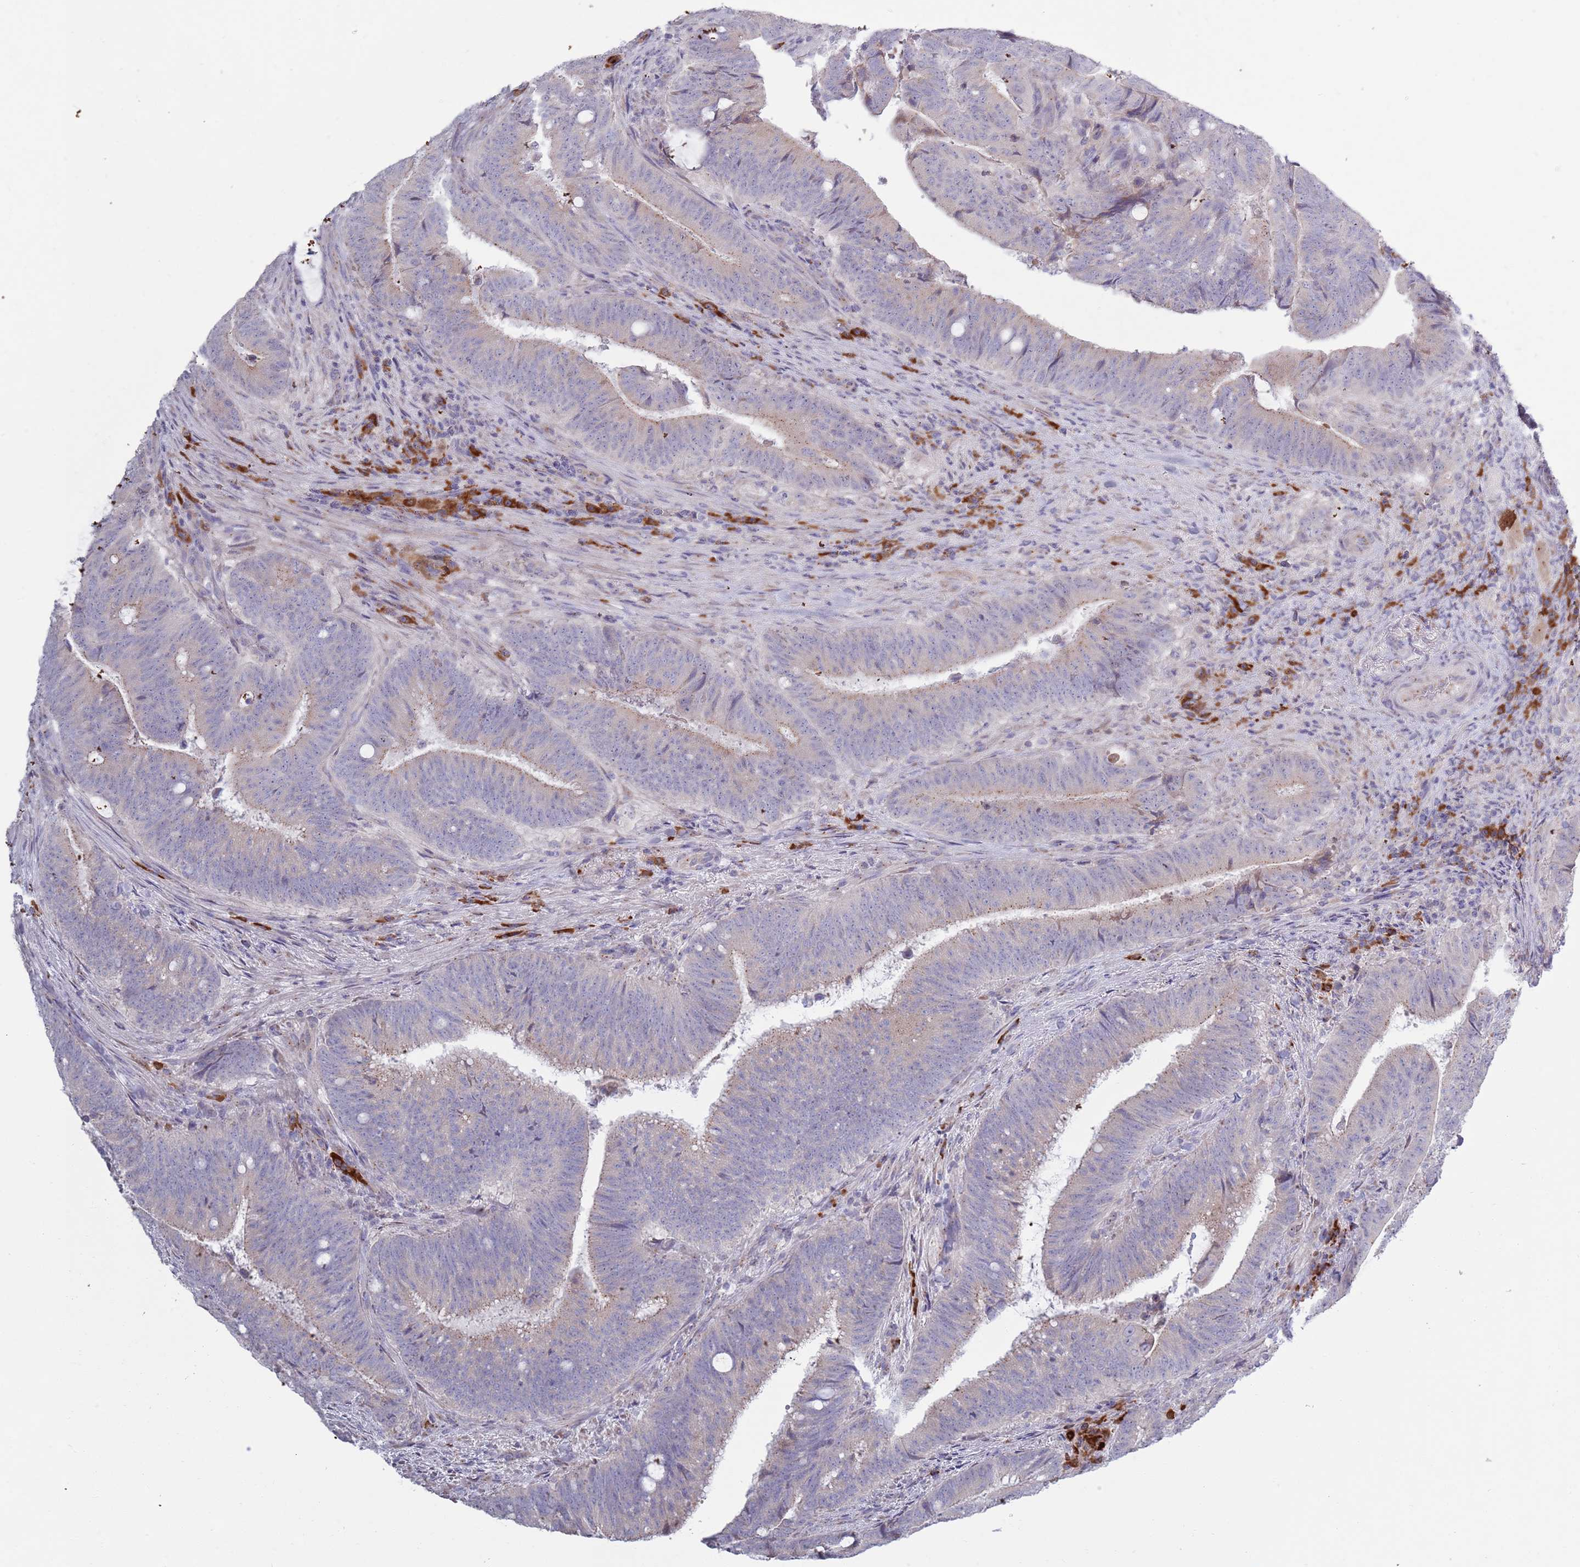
{"staining": {"intensity": "negative", "quantity": "none", "location": "none"}, "tissue": "colorectal cancer", "cell_type": "Tumor cells", "image_type": "cancer", "snomed": [{"axis": "morphology", "description": "Adenocarcinoma, NOS"}, {"axis": "topography", "description": "Colon"}], "caption": "Adenocarcinoma (colorectal) was stained to show a protein in brown. There is no significant expression in tumor cells. Nuclei are stained in blue.", "gene": "LTB", "patient": {"sex": "female", "age": 43}}